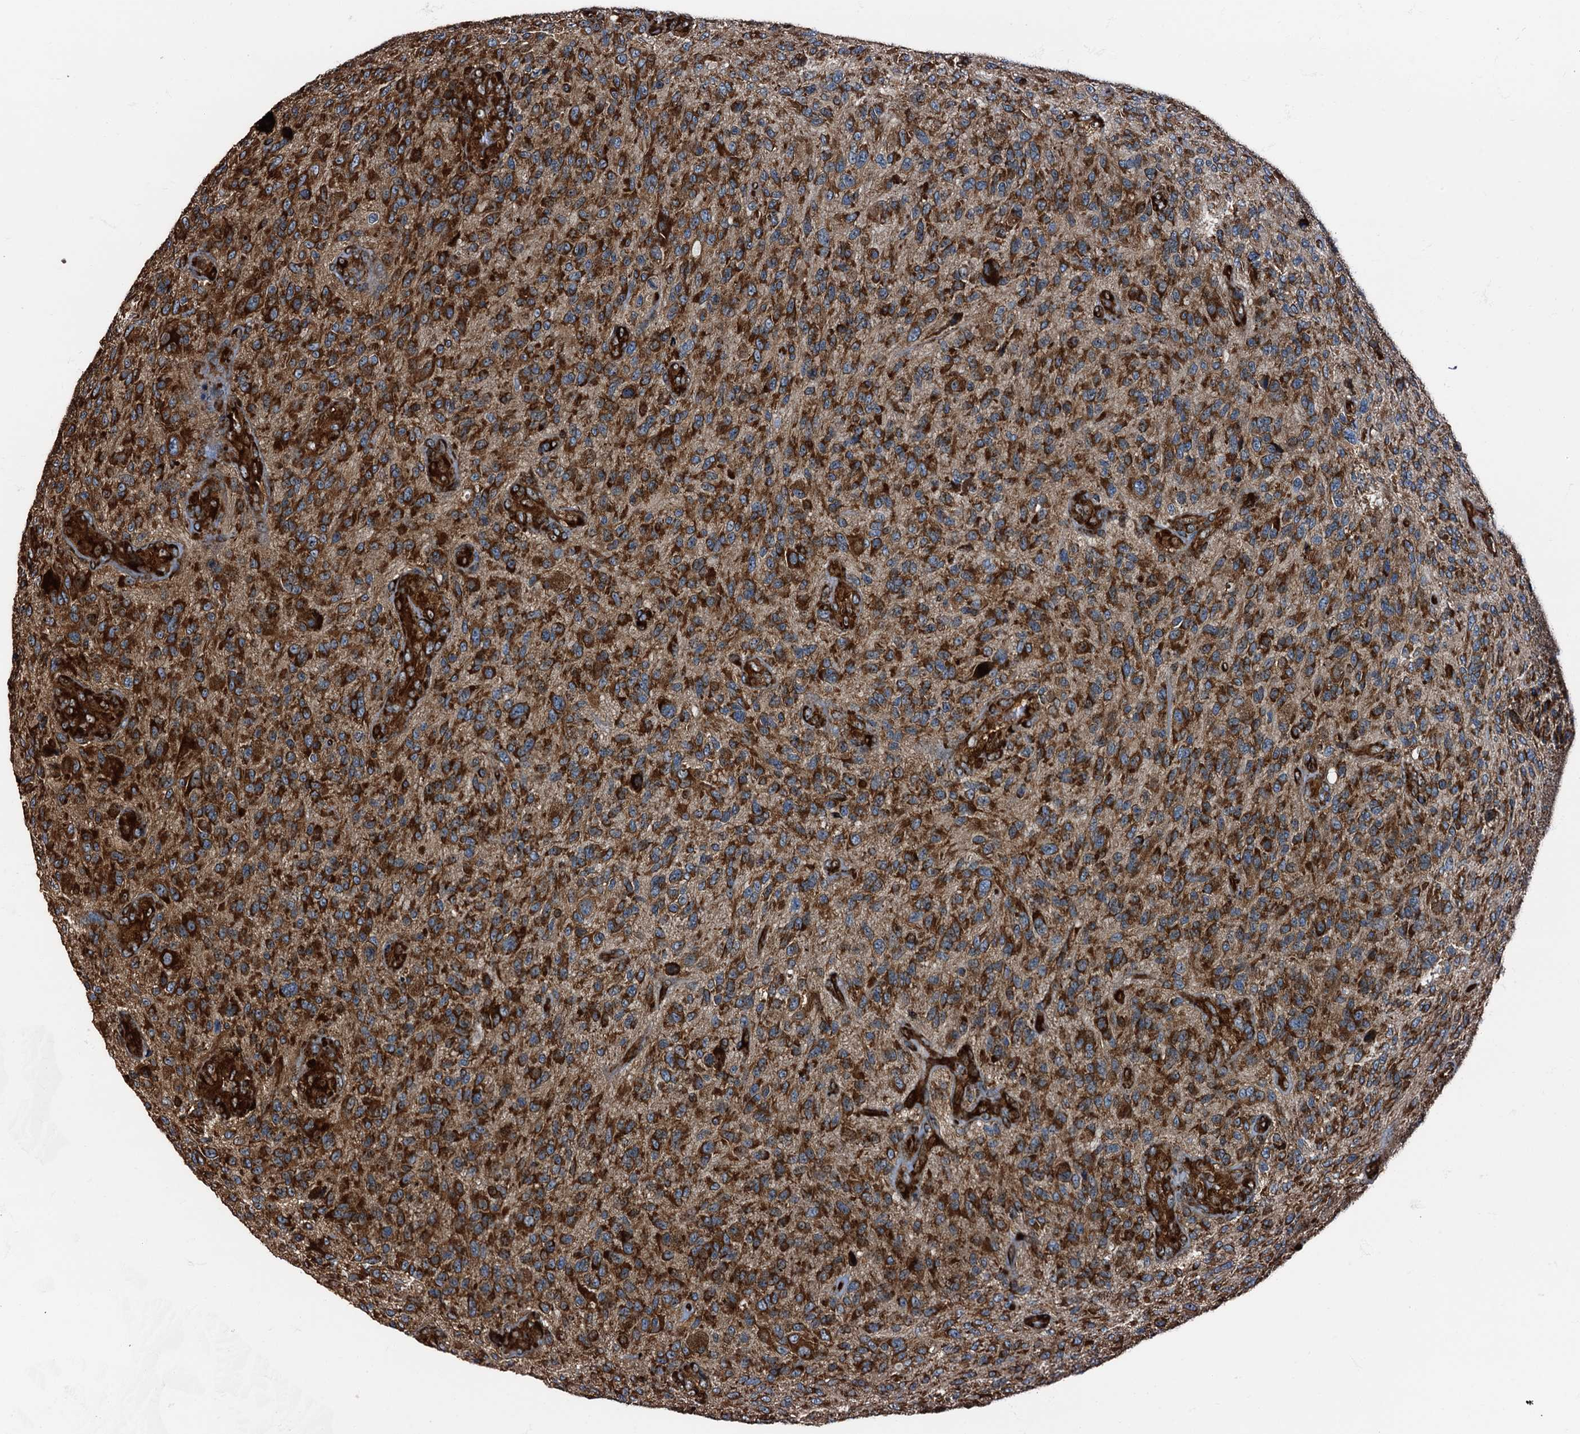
{"staining": {"intensity": "strong", "quantity": ">75%", "location": "cytoplasmic/membranous"}, "tissue": "glioma", "cell_type": "Tumor cells", "image_type": "cancer", "snomed": [{"axis": "morphology", "description": "Glioma, malignant, High grade"}, {"axis": "topography", "description": "Brain"}], "caption": "A brown stain shows strong cytoplasmic/membranous staining of a protein in human high-grade glioma (malignant) tumor cells.", "gene": "ATP2C1", "patient": {"sex": "male", "age": 47}}